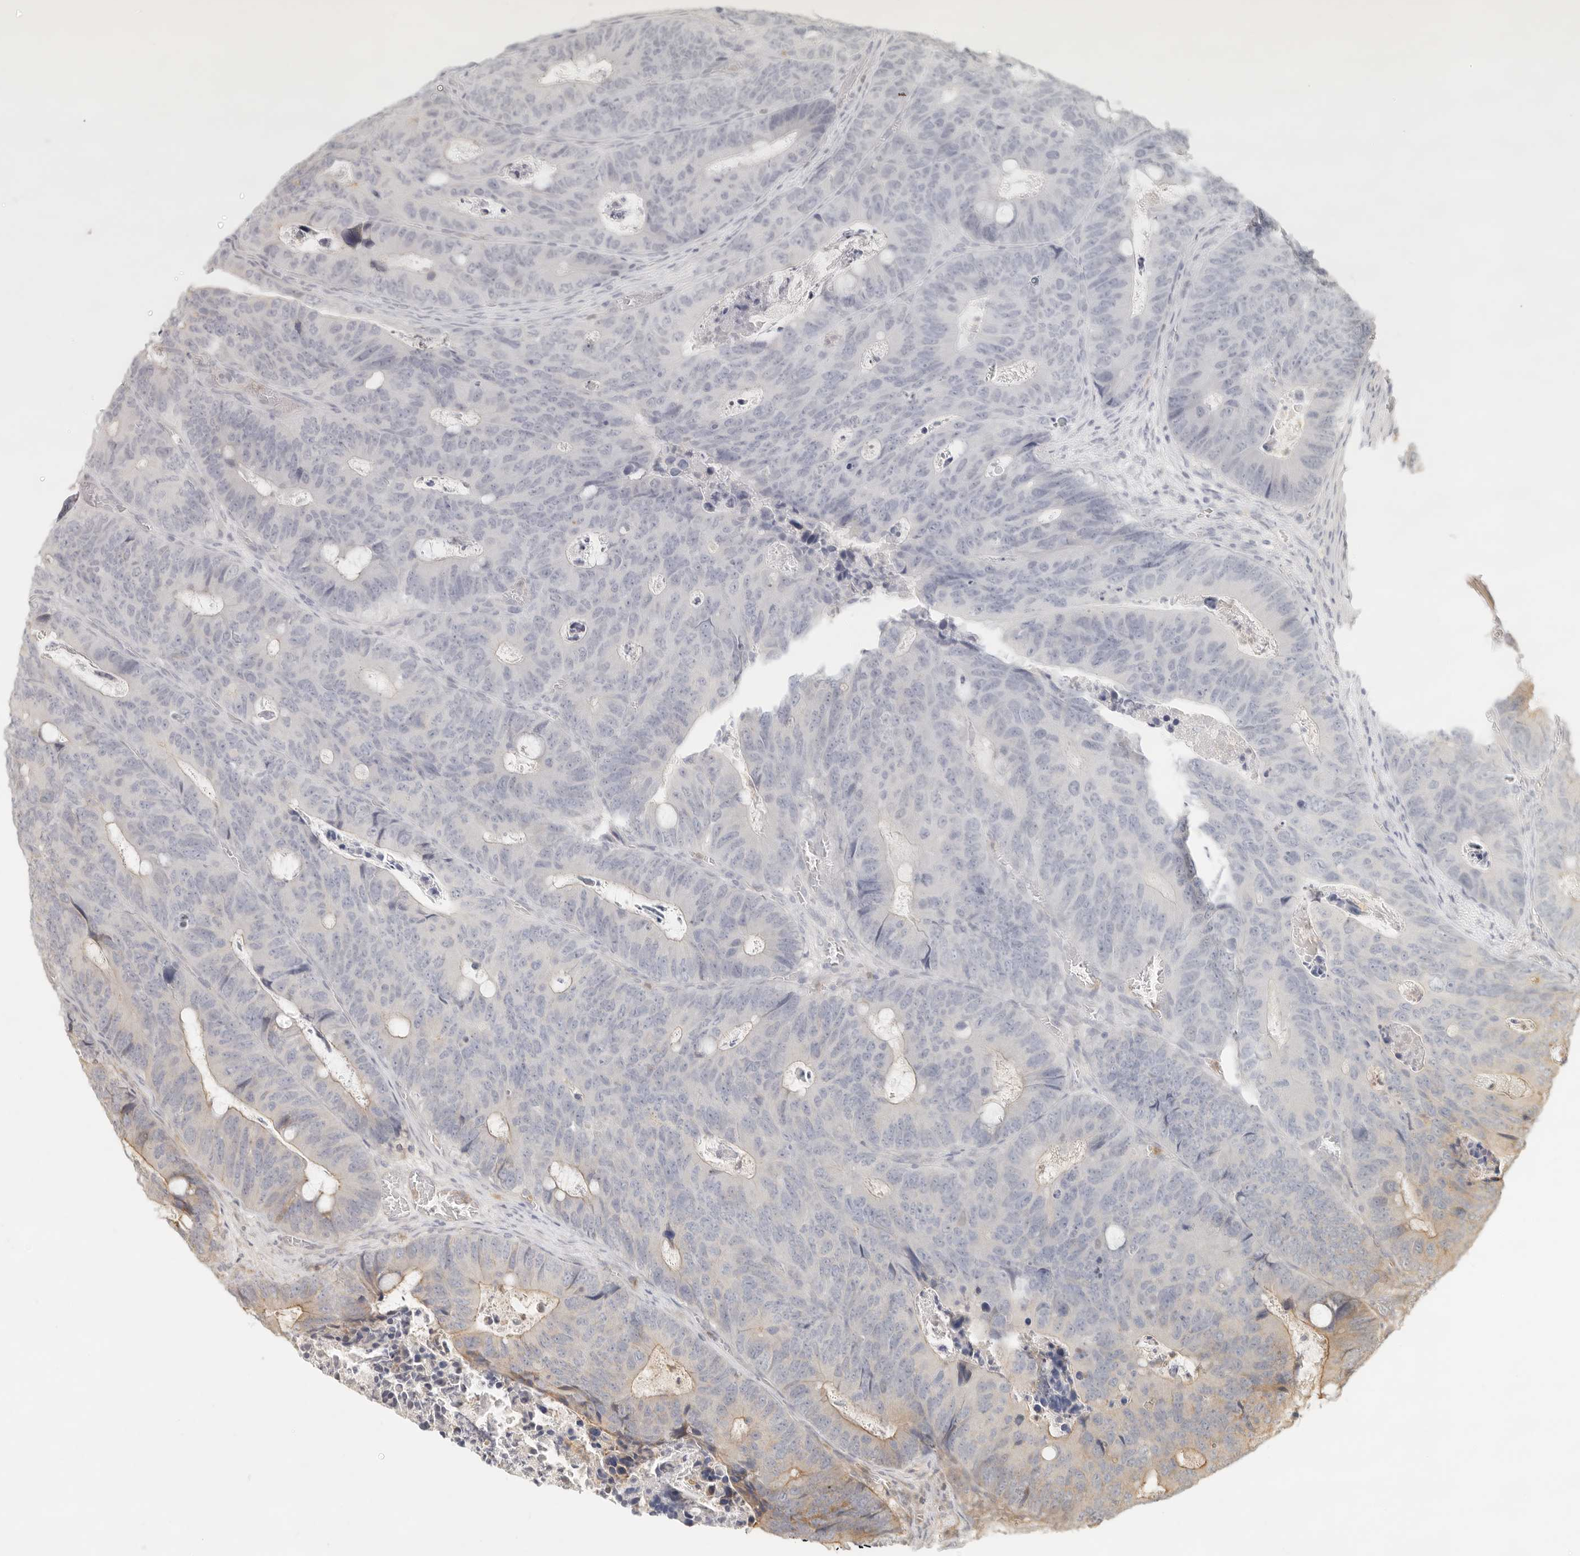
{"staining": {"intensity": "moderate", "quantity": "<25%", "location": "cytoplasmic/membranous"}, "tissue": "colorectal cancer", "cell_type": "Tumor cells", "image_type": "cancer", "snomed": [{"axis": "morphology", "description": "Adenocarcinoma, NOS"}, {"axis": "topography", "description": "Colon"}], "caption": "Colorectal cancer stained with a protein marker reveals moderate staining in tumor cells.", "gene": "KLHL38", "patient": {"sex": "male", "age": 87}}